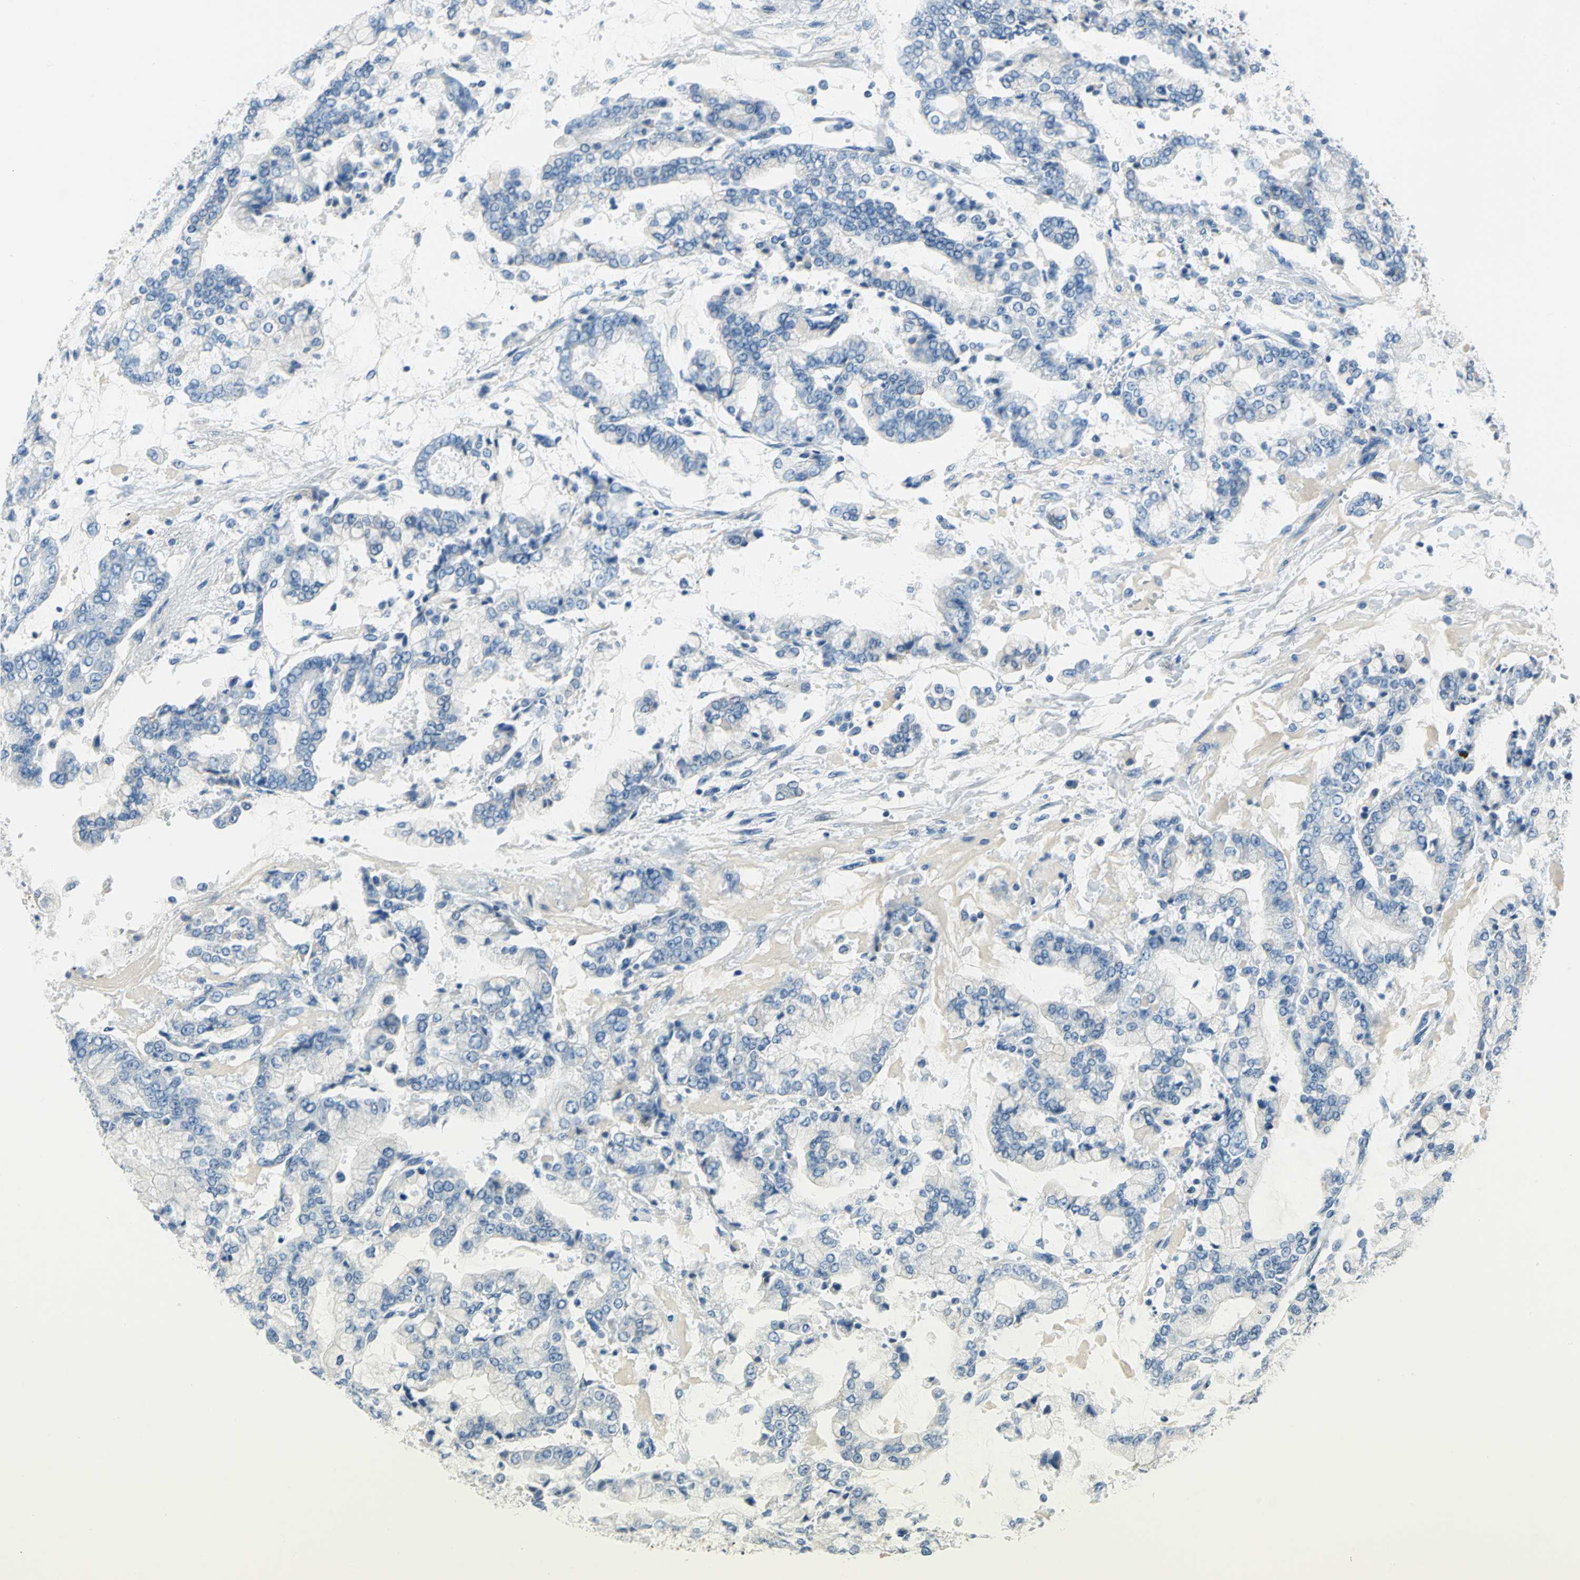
{"staining": {"intensity": "negative", "quantity": "none", "location": "none"}, "tissue": "stomach cancer", "cell_type": "Tumor cells", "image_type": "cancer", "snomed": [{"axis": "morphology", "description": "Adenocarcinoma, NOS"}, {"axis": "topography", "description": "Stomach"}], "caption": "Human stomach adenocarcinoma stained for a protein using immunohistochemistry (IHC) shows no staining in tumor cells.", "gene": "MUC4", "patient": {"sex": "male", "age": 76}}